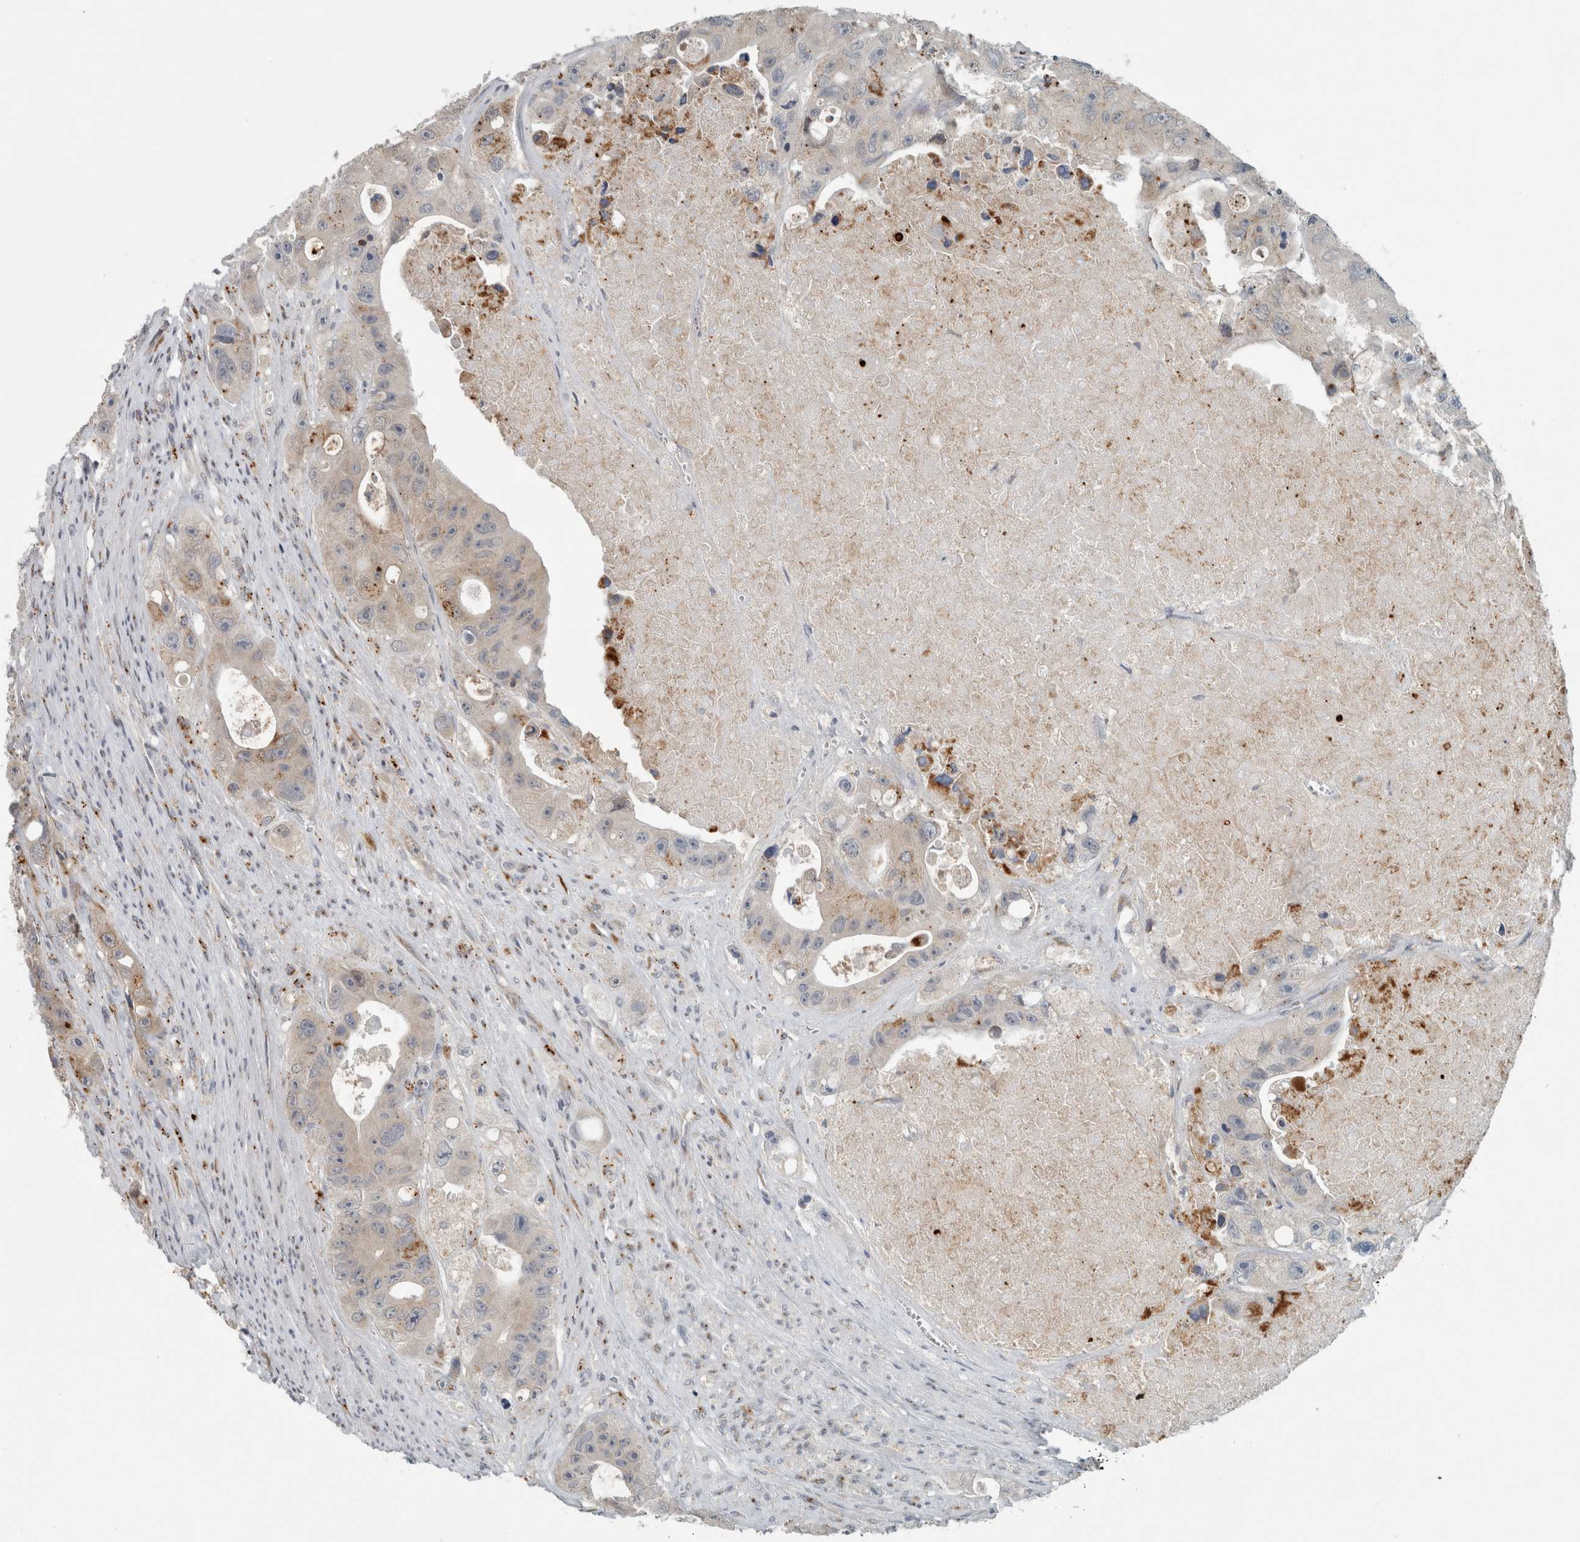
{"staining": {"intensity": "strong", "quantity": "<25%", "location": "cytoplasmic/membranous"}, "tissue": "colorectal cancer", "cell_type": "Tumor cells", "image_type": "cancer", "snomed": [{"axis": "morphology", "description": "Adenocarcinoma, NOS"}, {"axis": "topography", "description": "Colon"}], "caption": "Immunohistochemical staining of adenocarcinoma (colorectal) displays strong cytoplasmic/membranous protein positivity in about <25% of tumor cells. The staining was performed using DAB (3,3'-diaminobenzidine) to visualize the protein expression in brown, while the nuclei were stained in blue with hematoxylin (Magnification: 20x).", "gene": "KIF1C", "patient": {"sex": "female", "age": 46}}